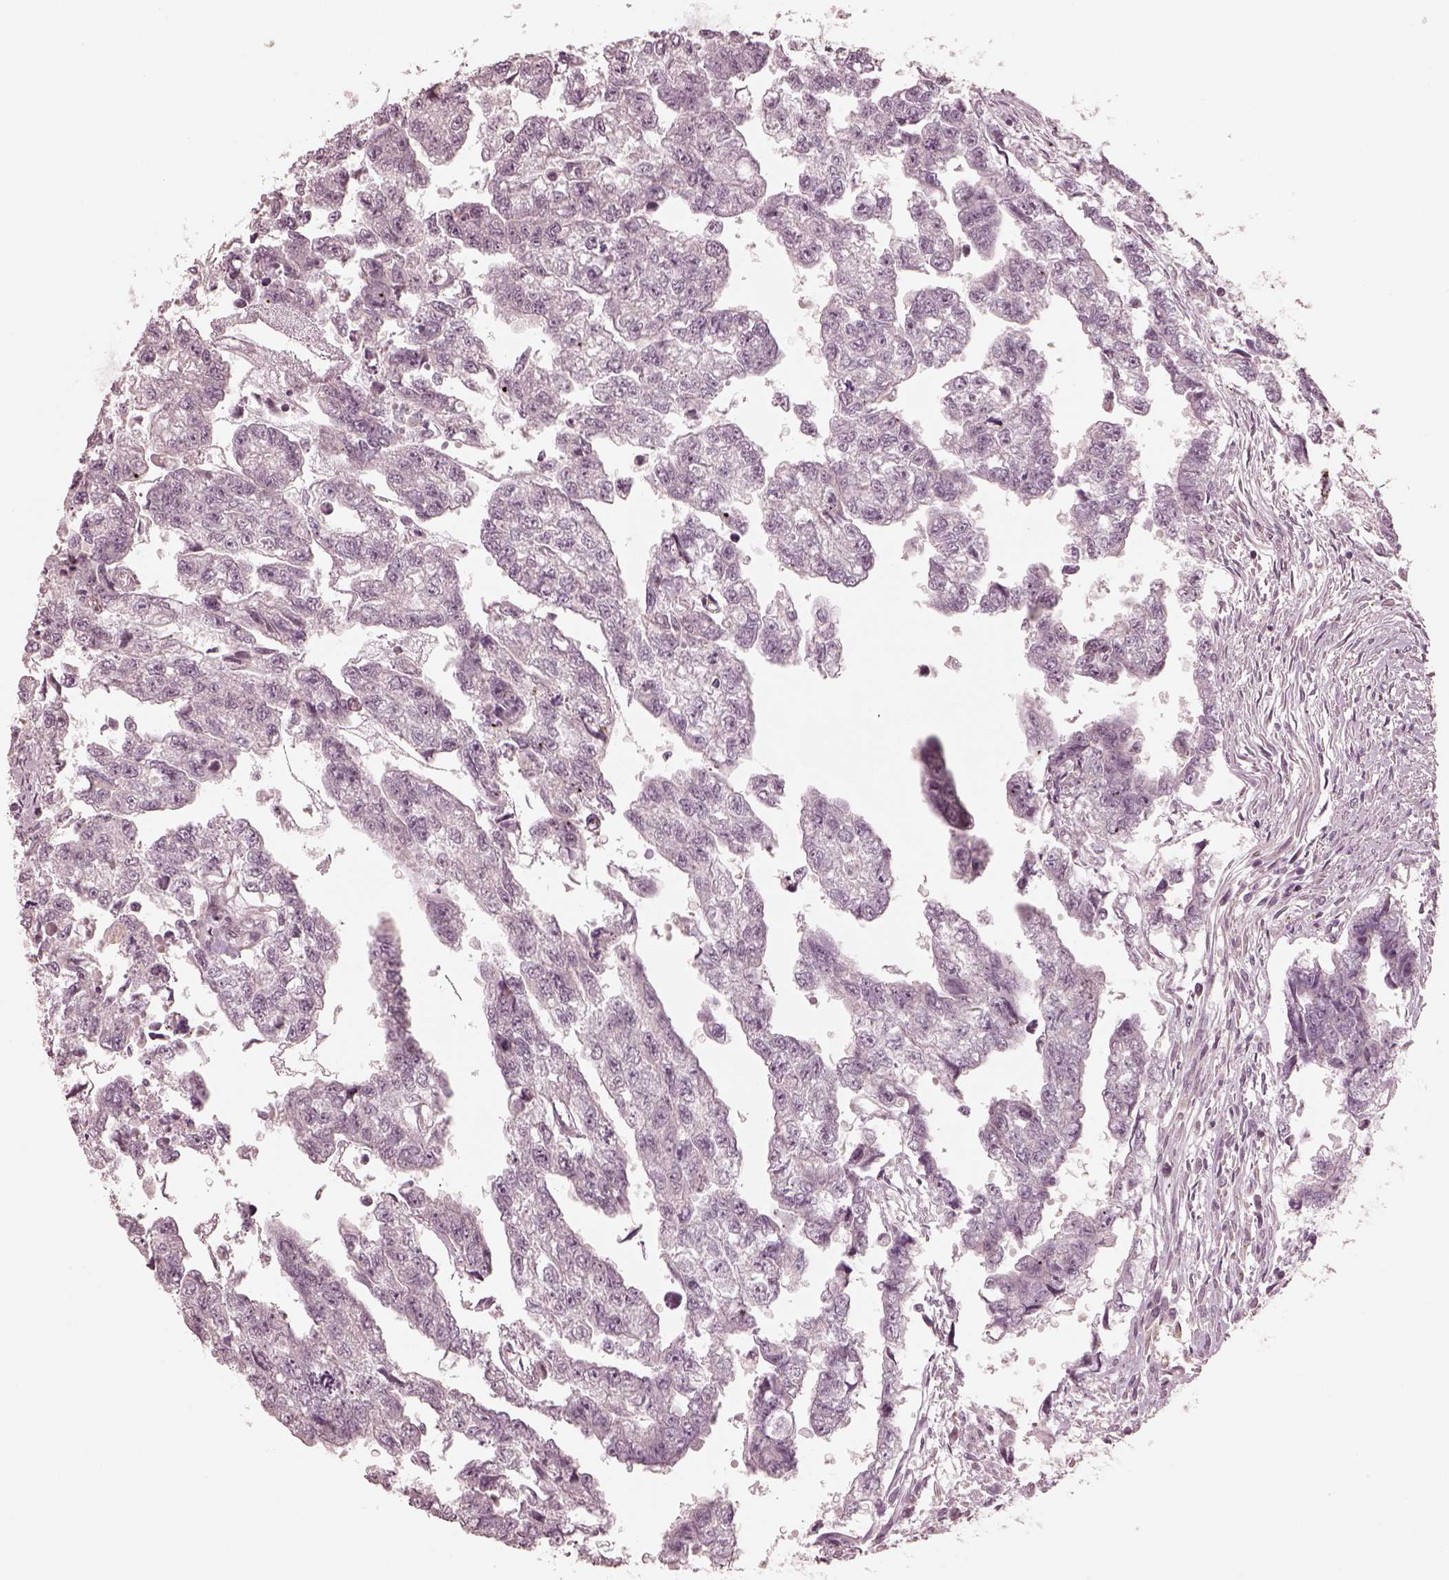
{"staining": {"intensity": "negative", "quantity": "none", "location": "none"}, "tissue": "testis cancer", "cell_type": "Tumor cells", "image_type": "cancer", "snomed": [{"axis": "morphology", "description": "Carcinoma, Embryonal, NOS"}, {"axis": "morphology", "description": "Teratoma, malignant, NOS"}, {"axis": "topography", "description": "Testis"}], "caption": "This is an IHC histopathology image of human testis cancer. There is no positivity in tumor cells.", "gene": "IQCB1", "patient": {"sex": "male", "age": 44}}